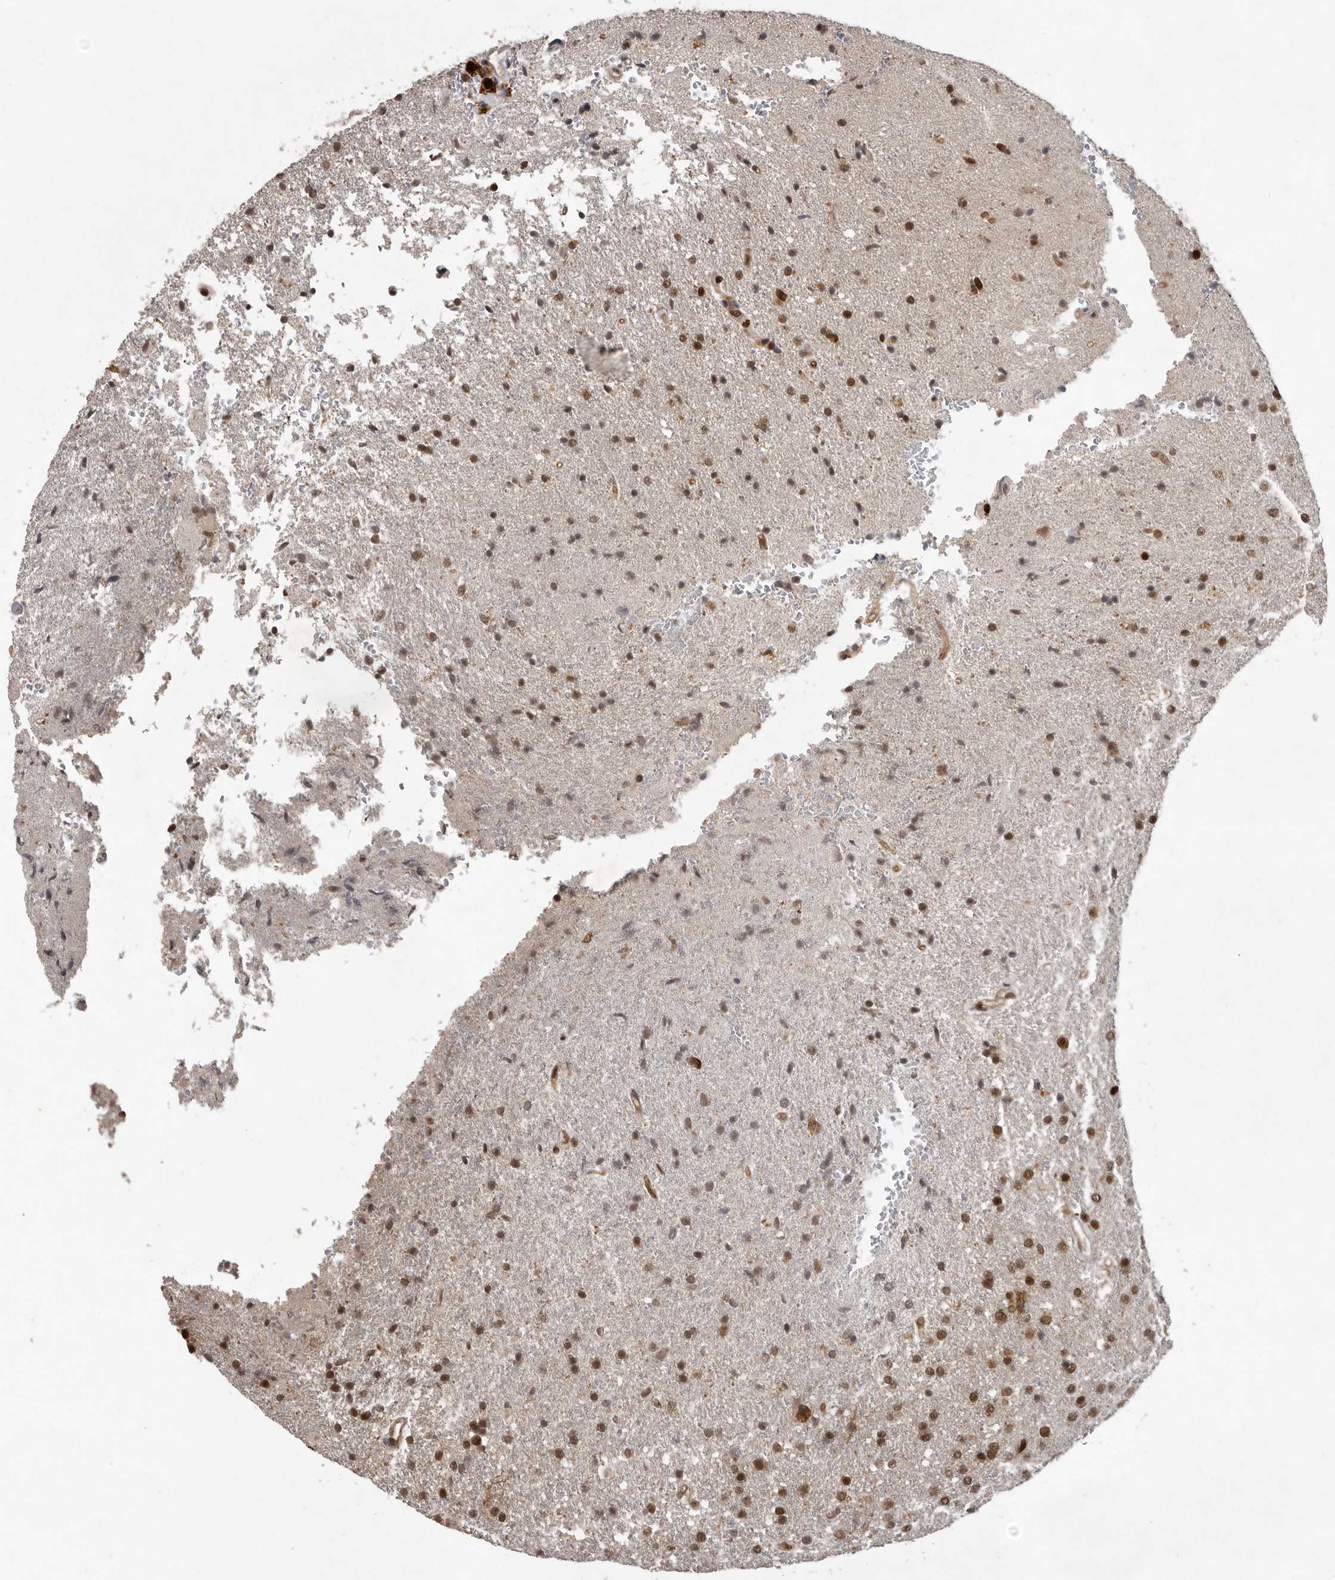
{"staining": {"intensity": "moderate", "quantity": ">75%", "location": "nuclear"}, "tissue": "glioma", "cell_type": "Tumor cells", "image_type": "cancer", "snomed": [{"axis": "morphology", "description": "Glioma, malignant, High grade"}, {"axis": "topography", "description": "Brain"}], "caption": "Immunohistochemical staining of glioma demonstrates moderate nuclear protein expression in approximately >75% of tumor cells.", "gene": "CDC27", "patient": {"sex": "male", "age": 72}}